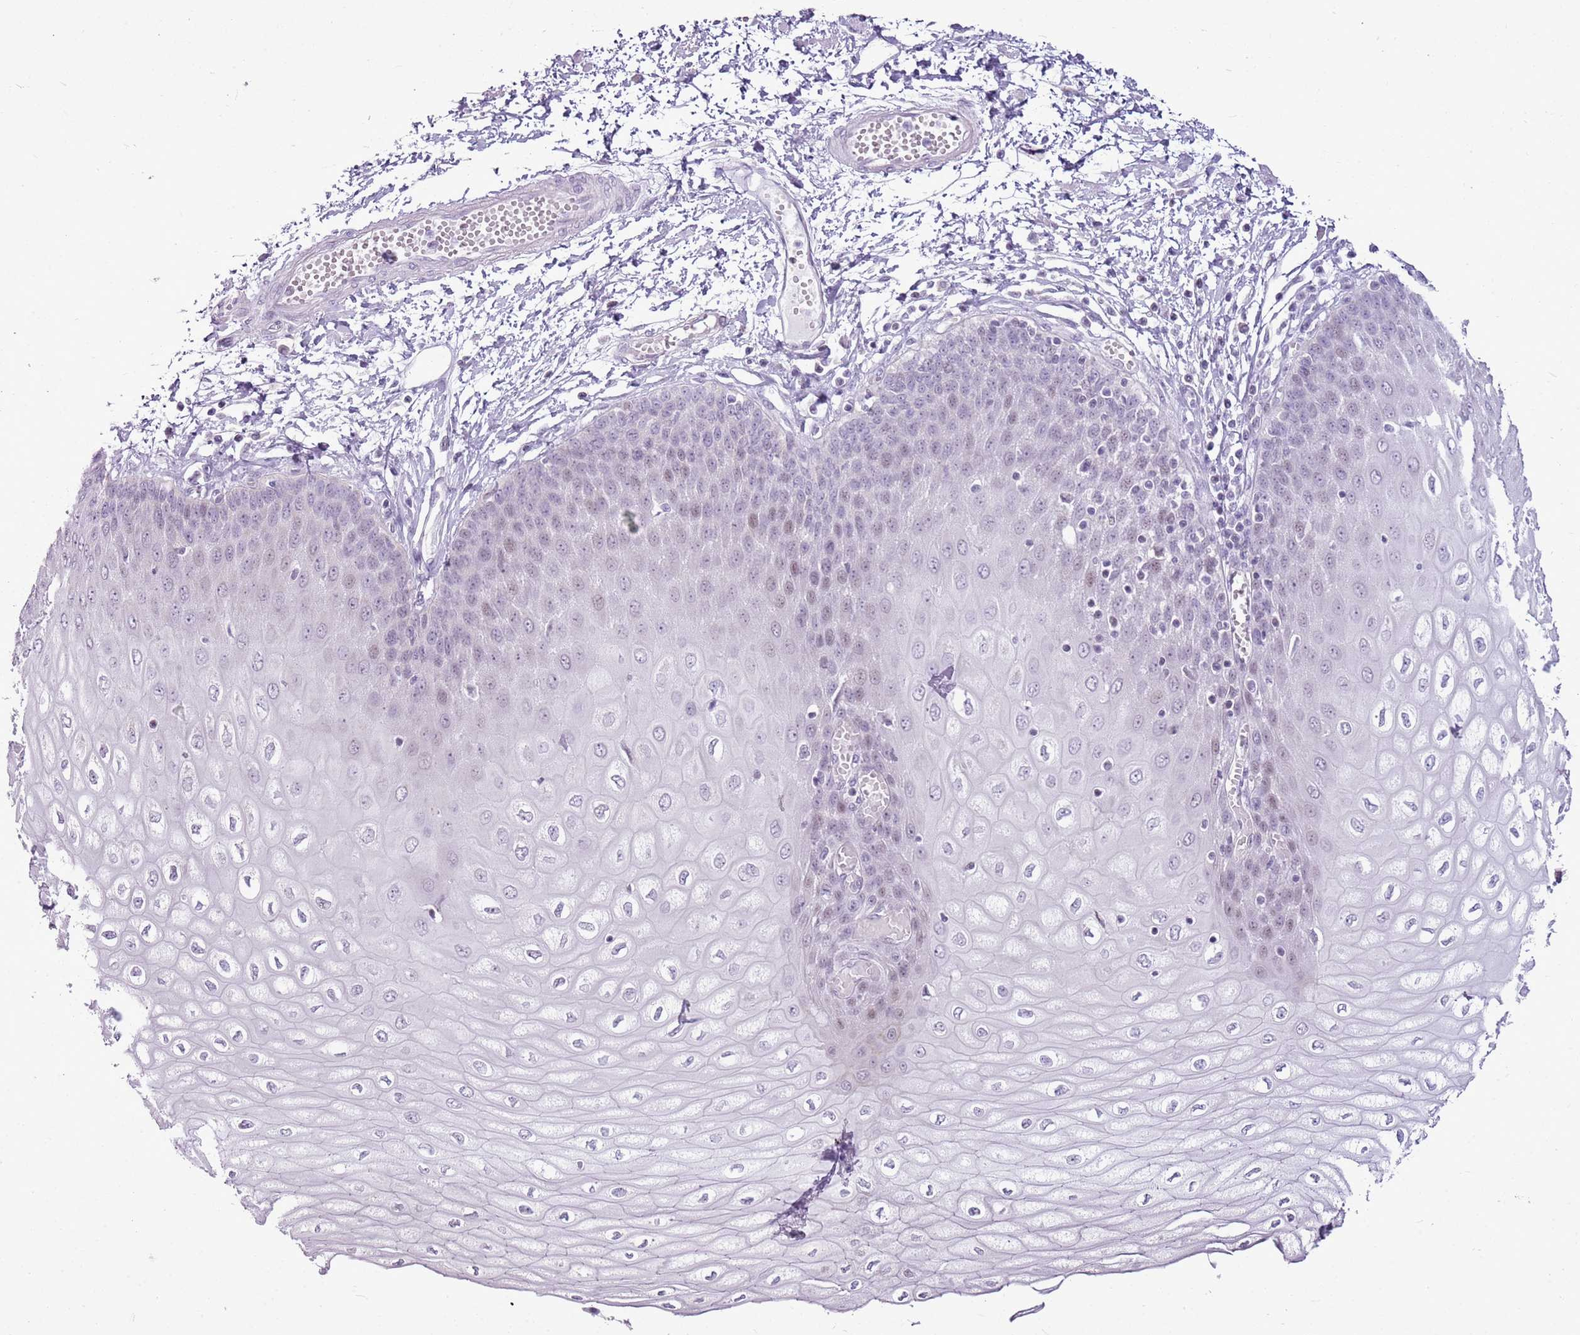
{"staining": {"intensity": "negative", "quantity": "none", "location": "none"}, "tissue": "esophagus", "cell_type": "Squamous epithelial cells", "image_type": "normal", "snomed": [{"axis": "morphology", "description": "Normal tissue, NOS"}, {"axis": "topography", "description": "Esophagus"}], "caption": "This is an immunohistochemistry micrograph of benign human esophagus. There is no staining in squamous epithelial cells.", "gene": "RPL3L", "patient": {"sex": "male", "age": 60}}